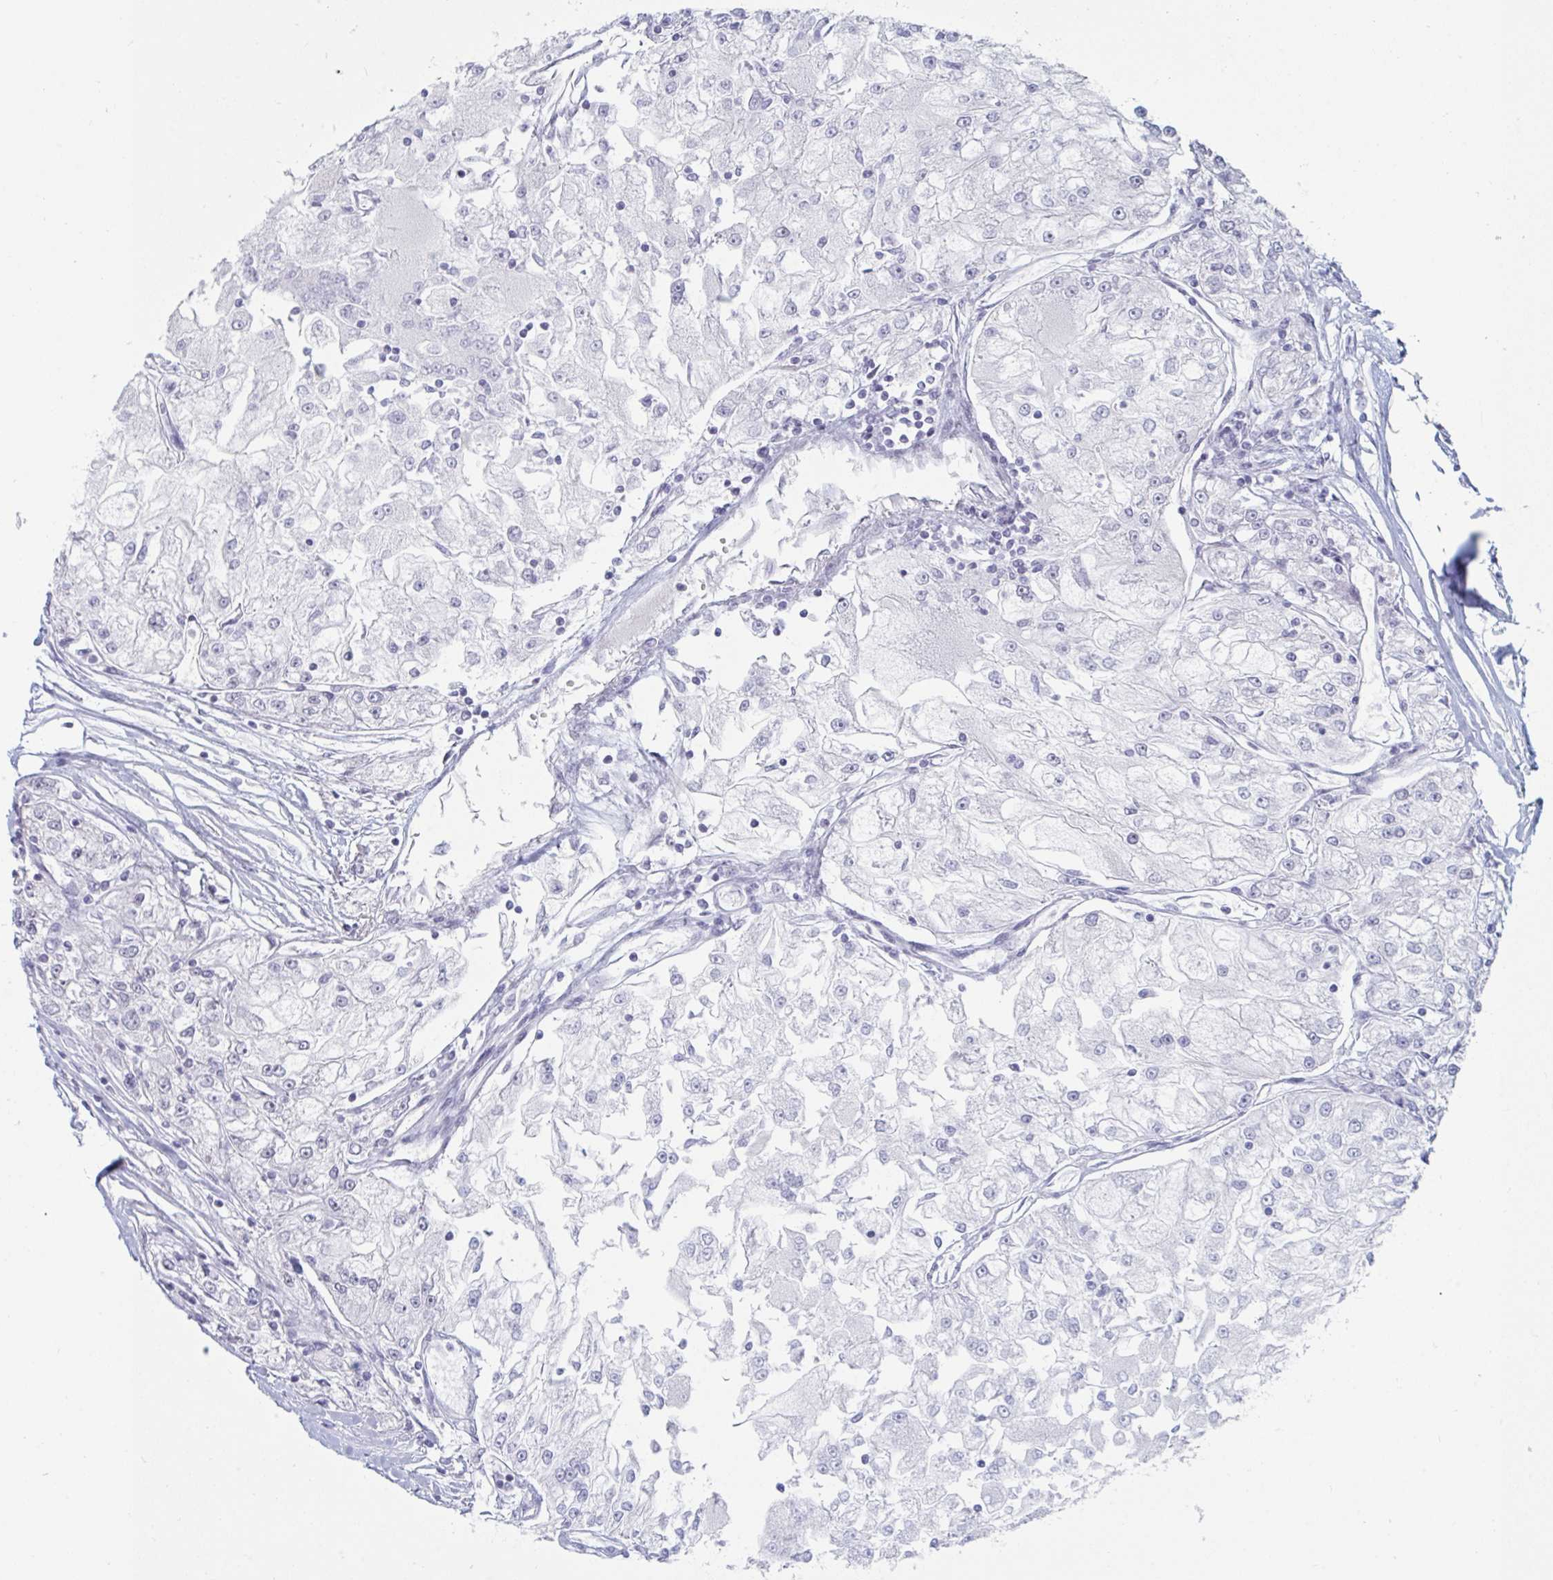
{"staining": {"intensity": "negative", "quantity": "none", "location": "none"}, "tissue": "renal cancer", "cell_type": "Tumor cells", "image_type": "cancer", "snomed": [{"axis": "morphology", "description": "Adenocarcinoma, NOS"}, {"axis": "topography", "description": "Kidney"}], "caption": "Tumor cells are negative for brown protein staining in renal cancer (adenocarcinoma).", "gene": "FOXA1", "patient": {"sex": "female", "age": 72}}